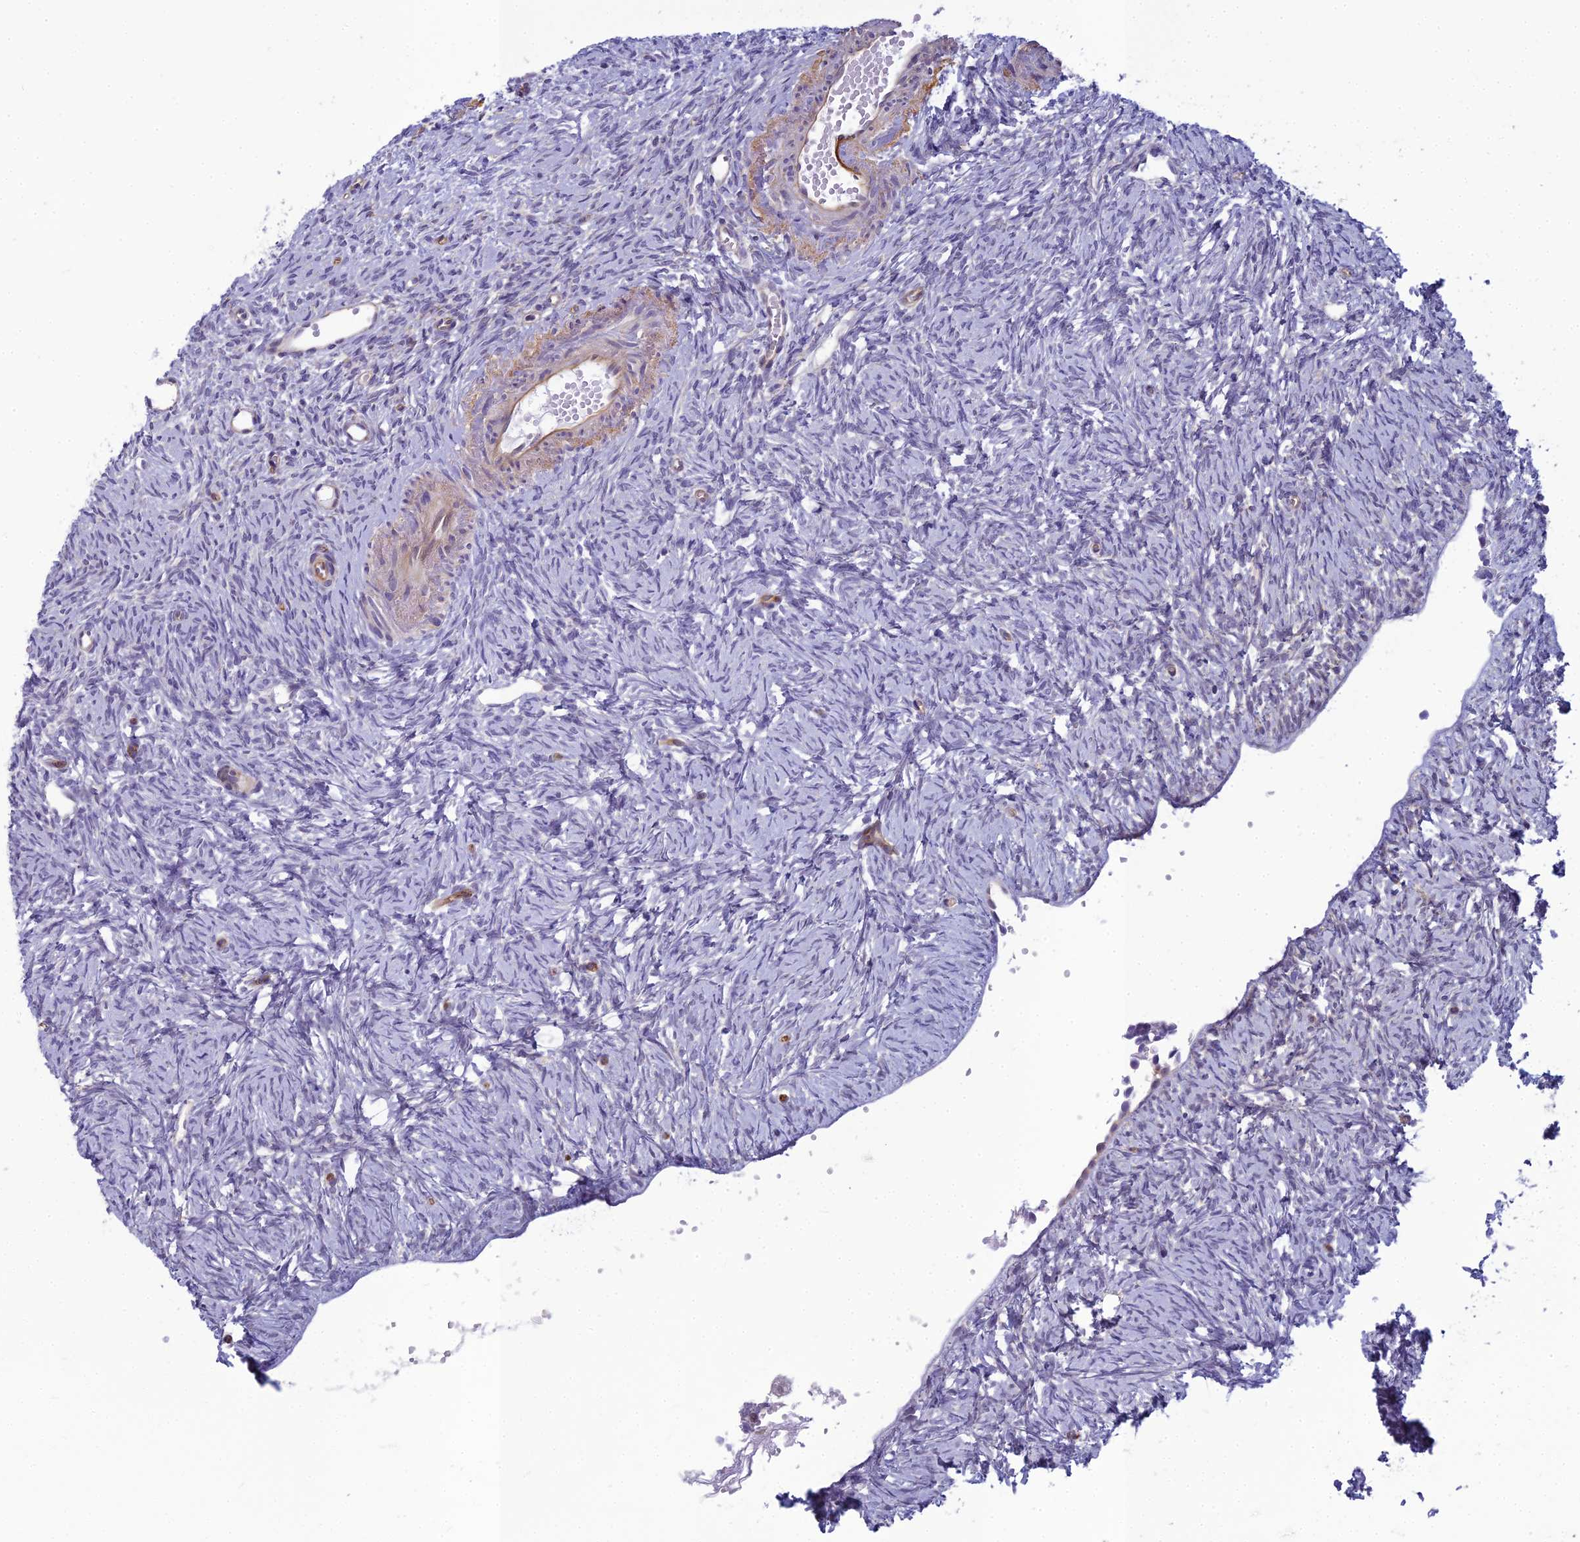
{"staining": {"intensity": "negative", "quantity": "none", "location": "none"}, "tissue": "ovary", "cell_type": "Ovarian stroma cells", "image_type": "normal", "snomed": [{"axis": "morphology", "description": "Normal tissue, NOS"}, {"axis": "topography", "description": "Ovary"}], "caption": "DAB (3,3'-diaminobenzidine) immunohistochemical staining of normal ovary displays no significant positivity in ovarian stroma cells. (DAB immunohistochemistry (IHC) visualized using brightfield microscopy, high magnification).", "gene": "RGL3", "patient": {"sex": "female", "age": 51}}